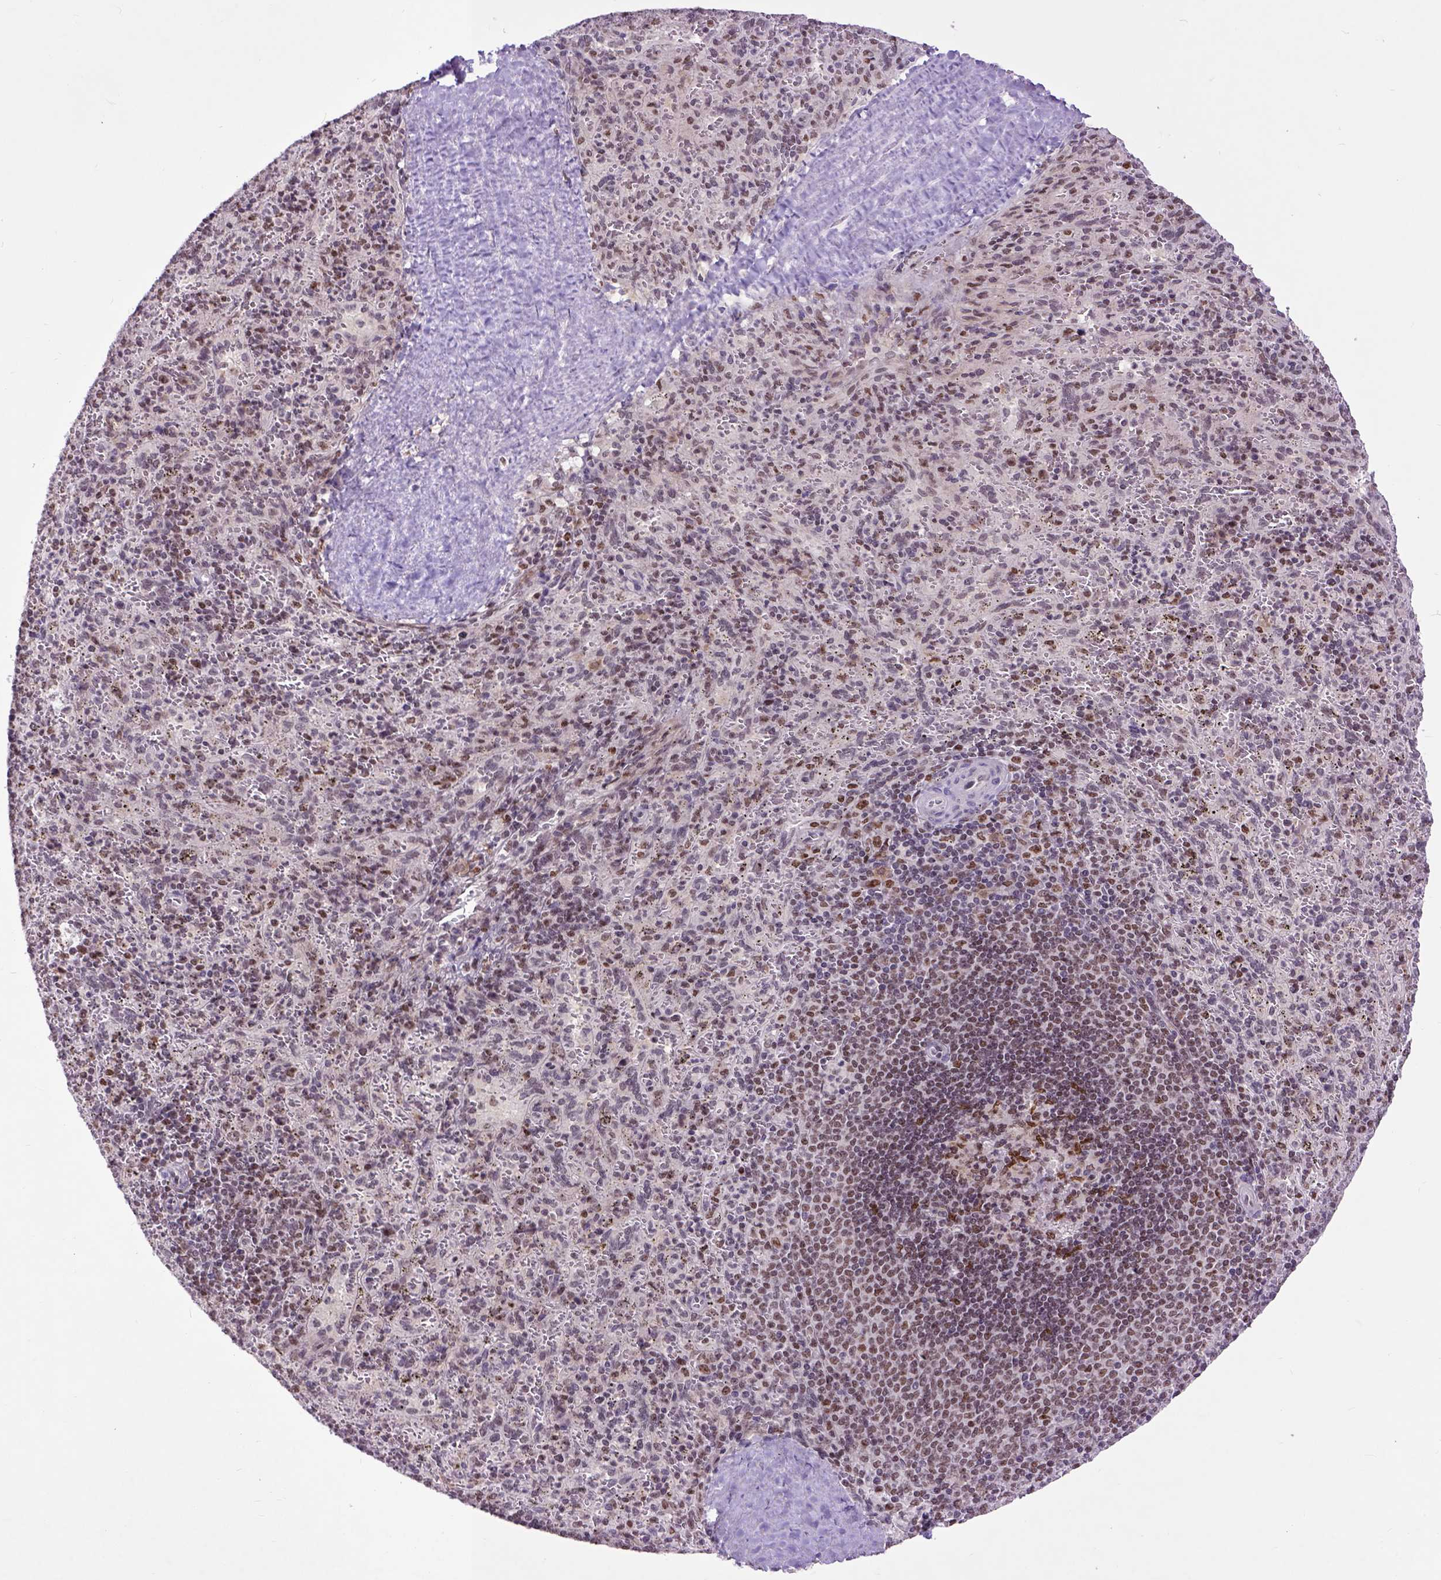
{"staining": {"intensity": "moderate", "quantity": "25%-75%", "location": "nuclear"}, "tissue": "spleen", "cell_type": "Cells in red pulp", "image_type": "normal", "snomed": [{"axis": "morphology", "description": "Normal tissue, NOS"}, {"axis": "topography", "description": "Spleen"}], "caption": "Brown immunohistochemical staining in benign spleen shows moderate nuclear staining in about 25%-75% of cells in red pulp. The protein of interest is stained brown, and the nuclei are stained in blue (DAB (3,3'-diaminobenzidine) IHC with brightfield microscopy, high magnification).", "gene": "RCC2", "patient": {"sex": "male", "age": 57}}